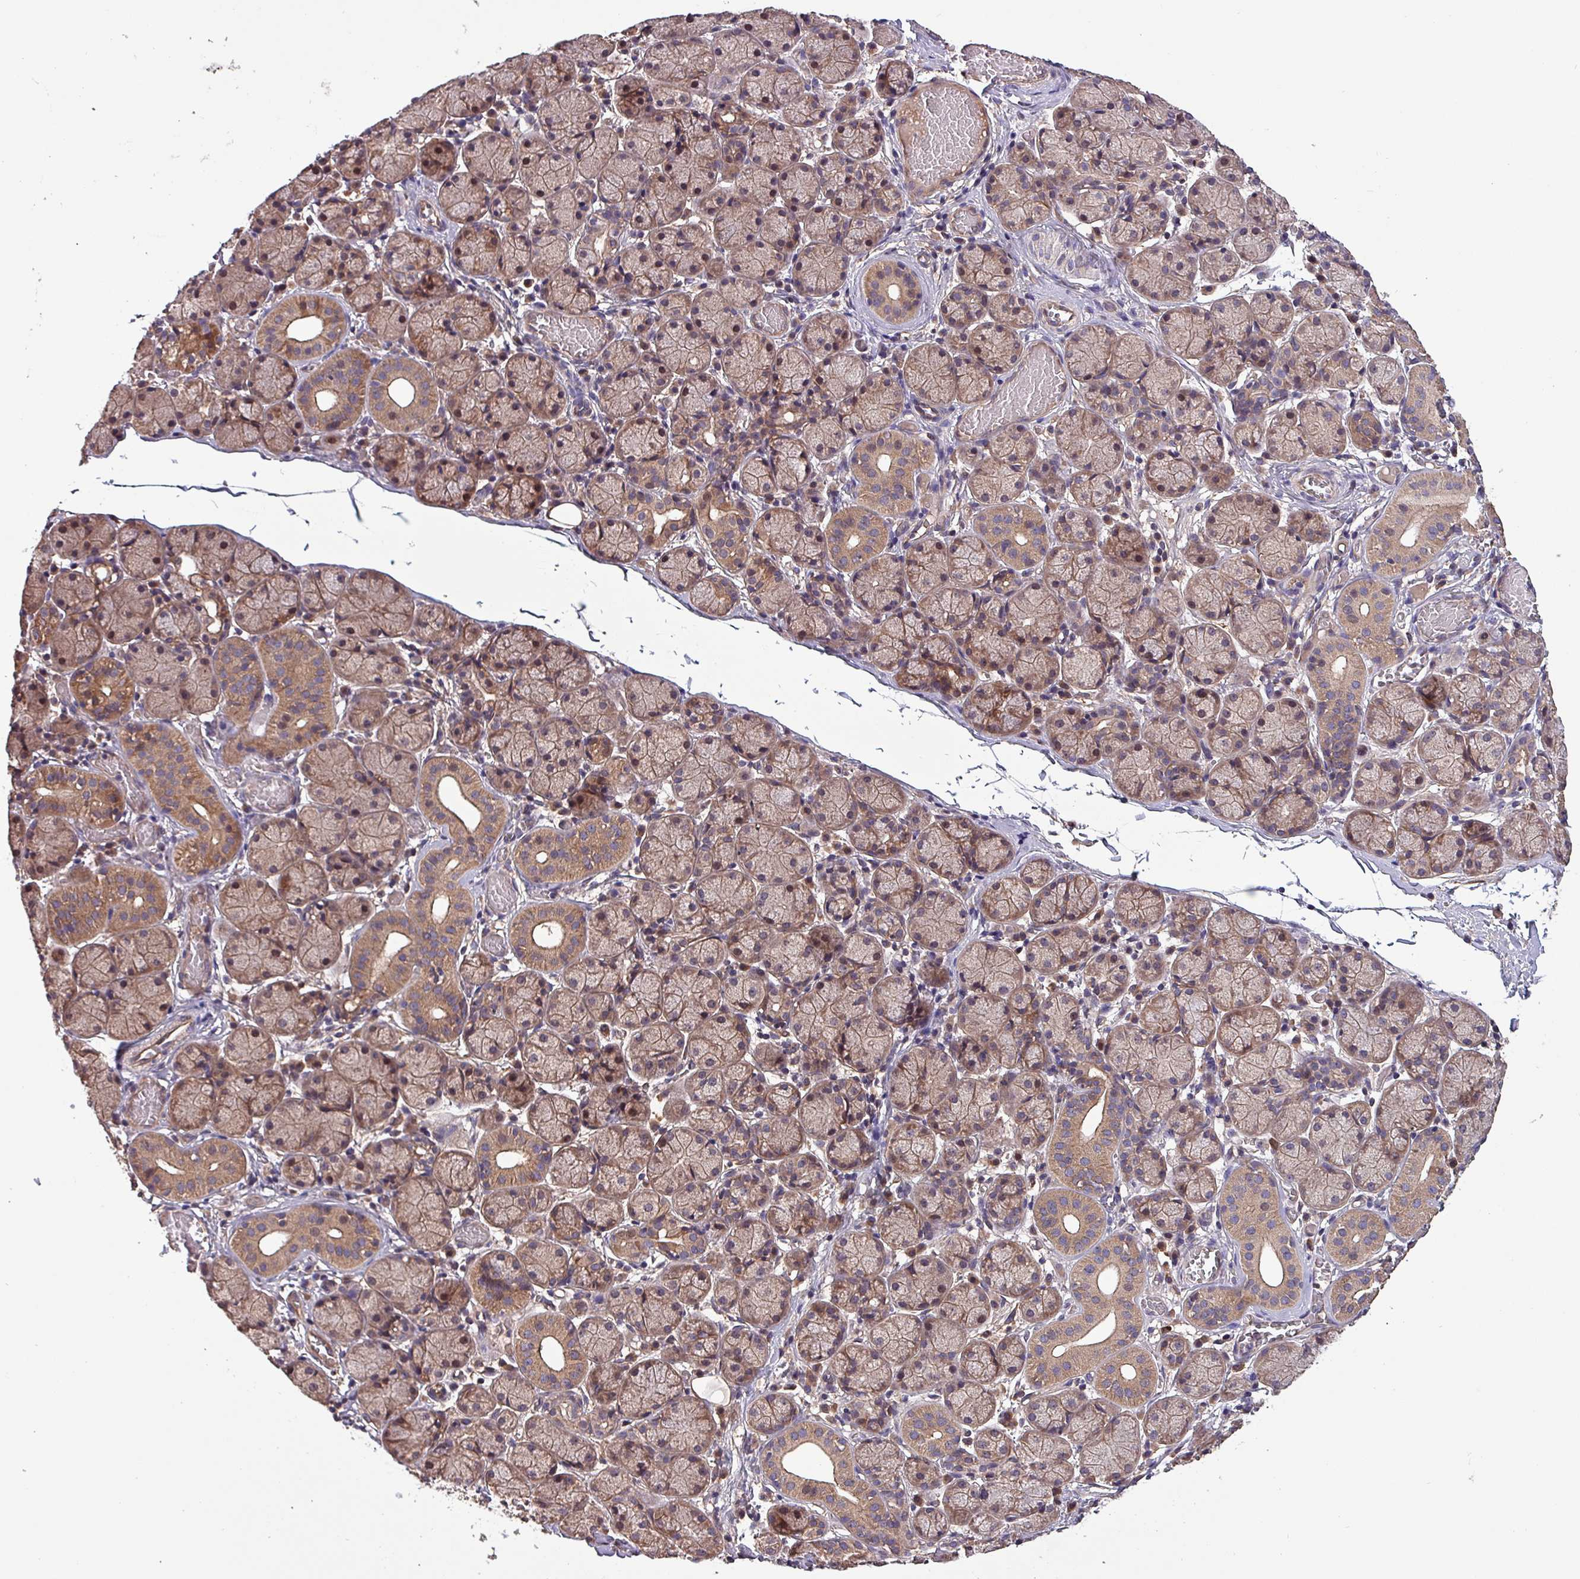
{"staining": {"intensity": "moderate", "quantity": ">75%", "location": "cytoplasmic/membranous,nuclear"}, "tissue": "salivary gland", "cell_type": "Glandular cells", "image_type": "normal", "snomed": [{"axis": "morphology", "description": "Normal tissue, NOS"}, {"axis": "topography", "description": "Salivary gland"}], "caption": "Moderate cytoplasmic/membranous,nuclear staining is identified in about >75% of glandular cells in normal salivary gland.", "gene": "PAFAH1B2", "patient": {"sex": "female", "age": 24}}